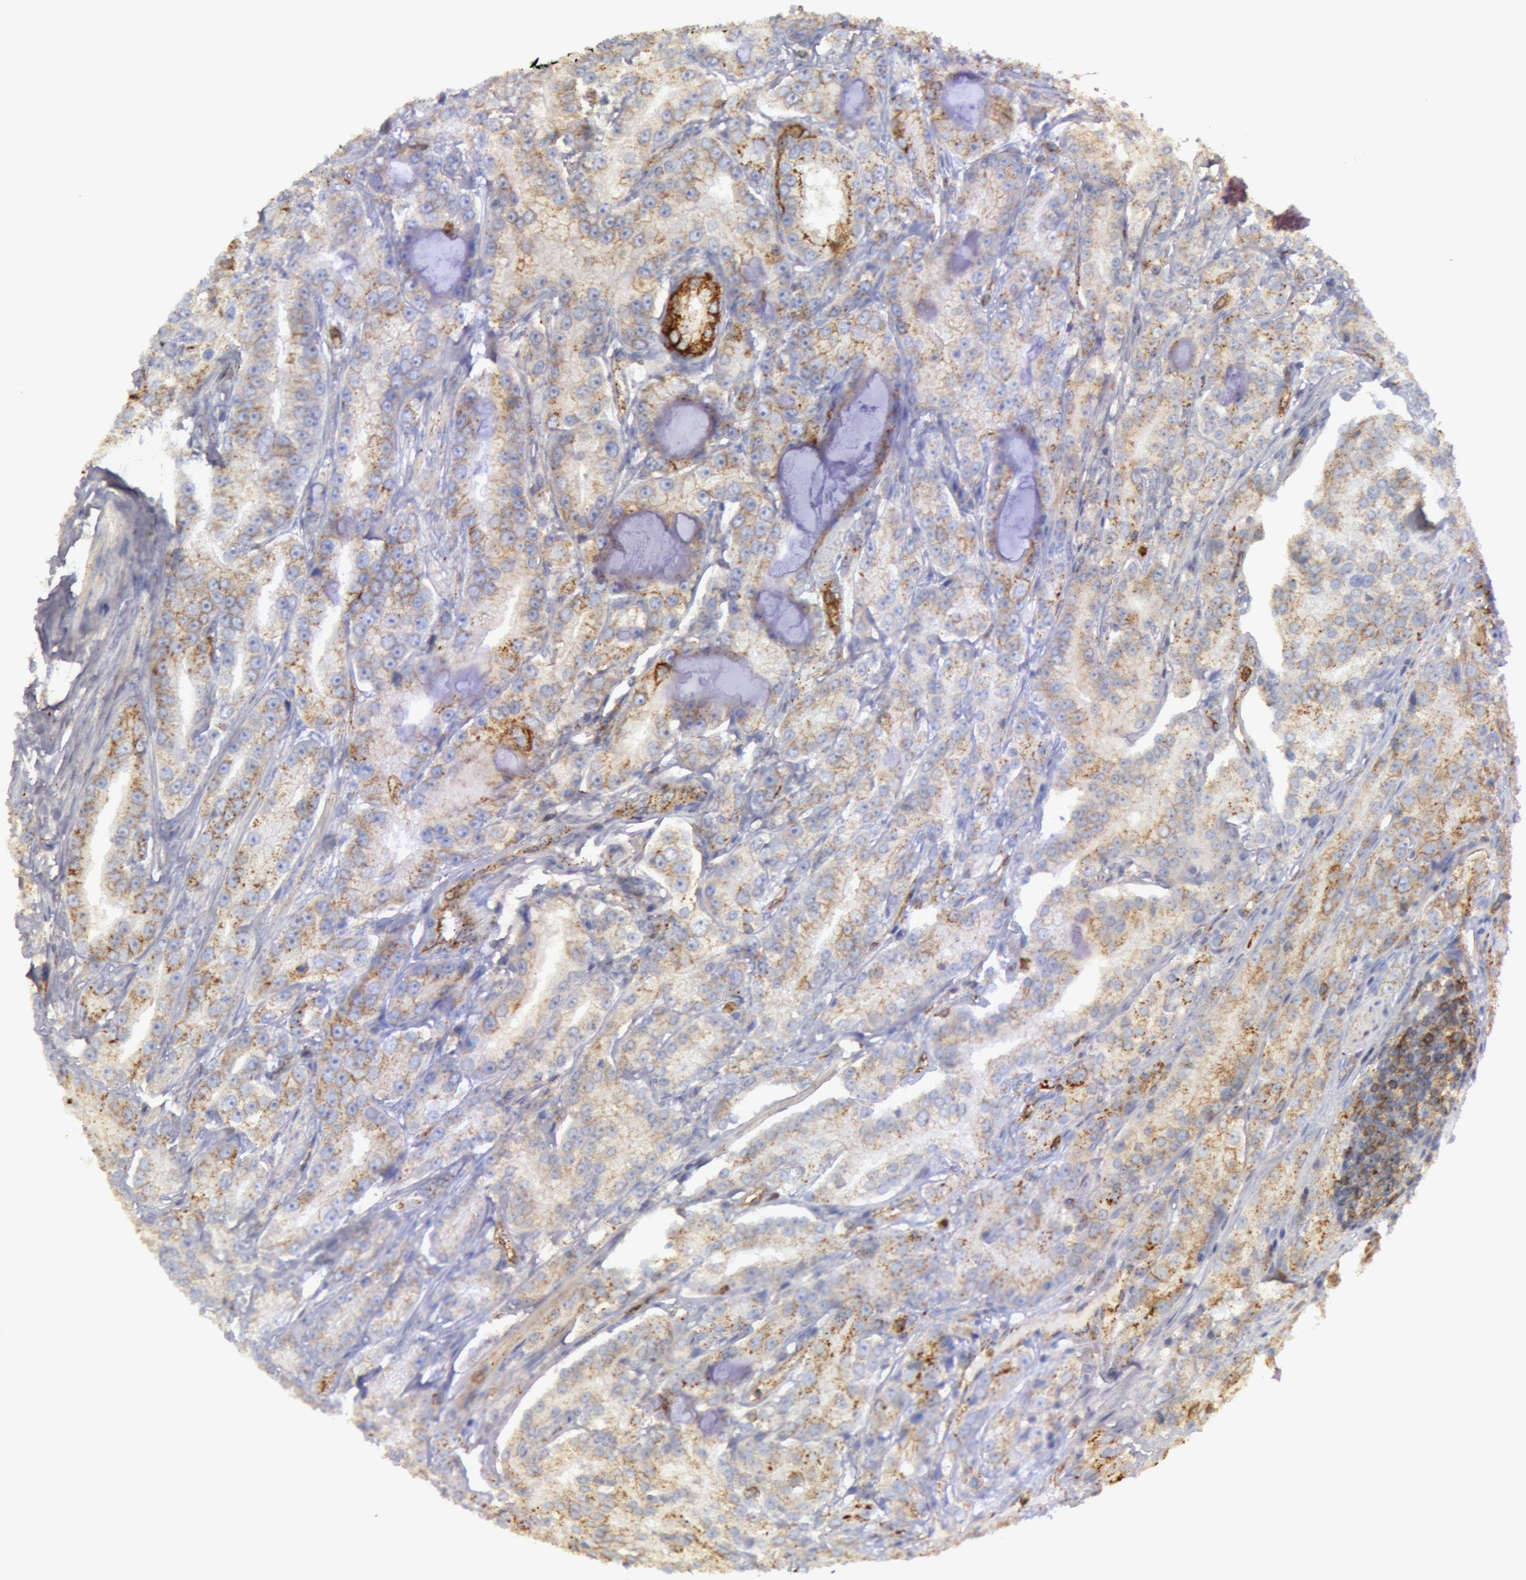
{"staining": {"intensity": "moderate", "quantity": ">75%", "location": "cytoplasmic/membranous"}, "tissue": "prostate cancer", "cell_type": "Tumor cells", "image_type": "cancer", "snomed": [{"axis": "morphology", "description": "Adenocarcinoma, Medium grade"}, {"axis": "topography", "description": "Prostate"}], "caption": "This is a histology image of immunohistochemistry staining of prostate adenocarcinoma (medium-grade), which shows moderate expression in the cytoplasmic/membranous of tumor cells.", "gene": "FLOT2", "patient": {"sex": "male", "age": 72}}